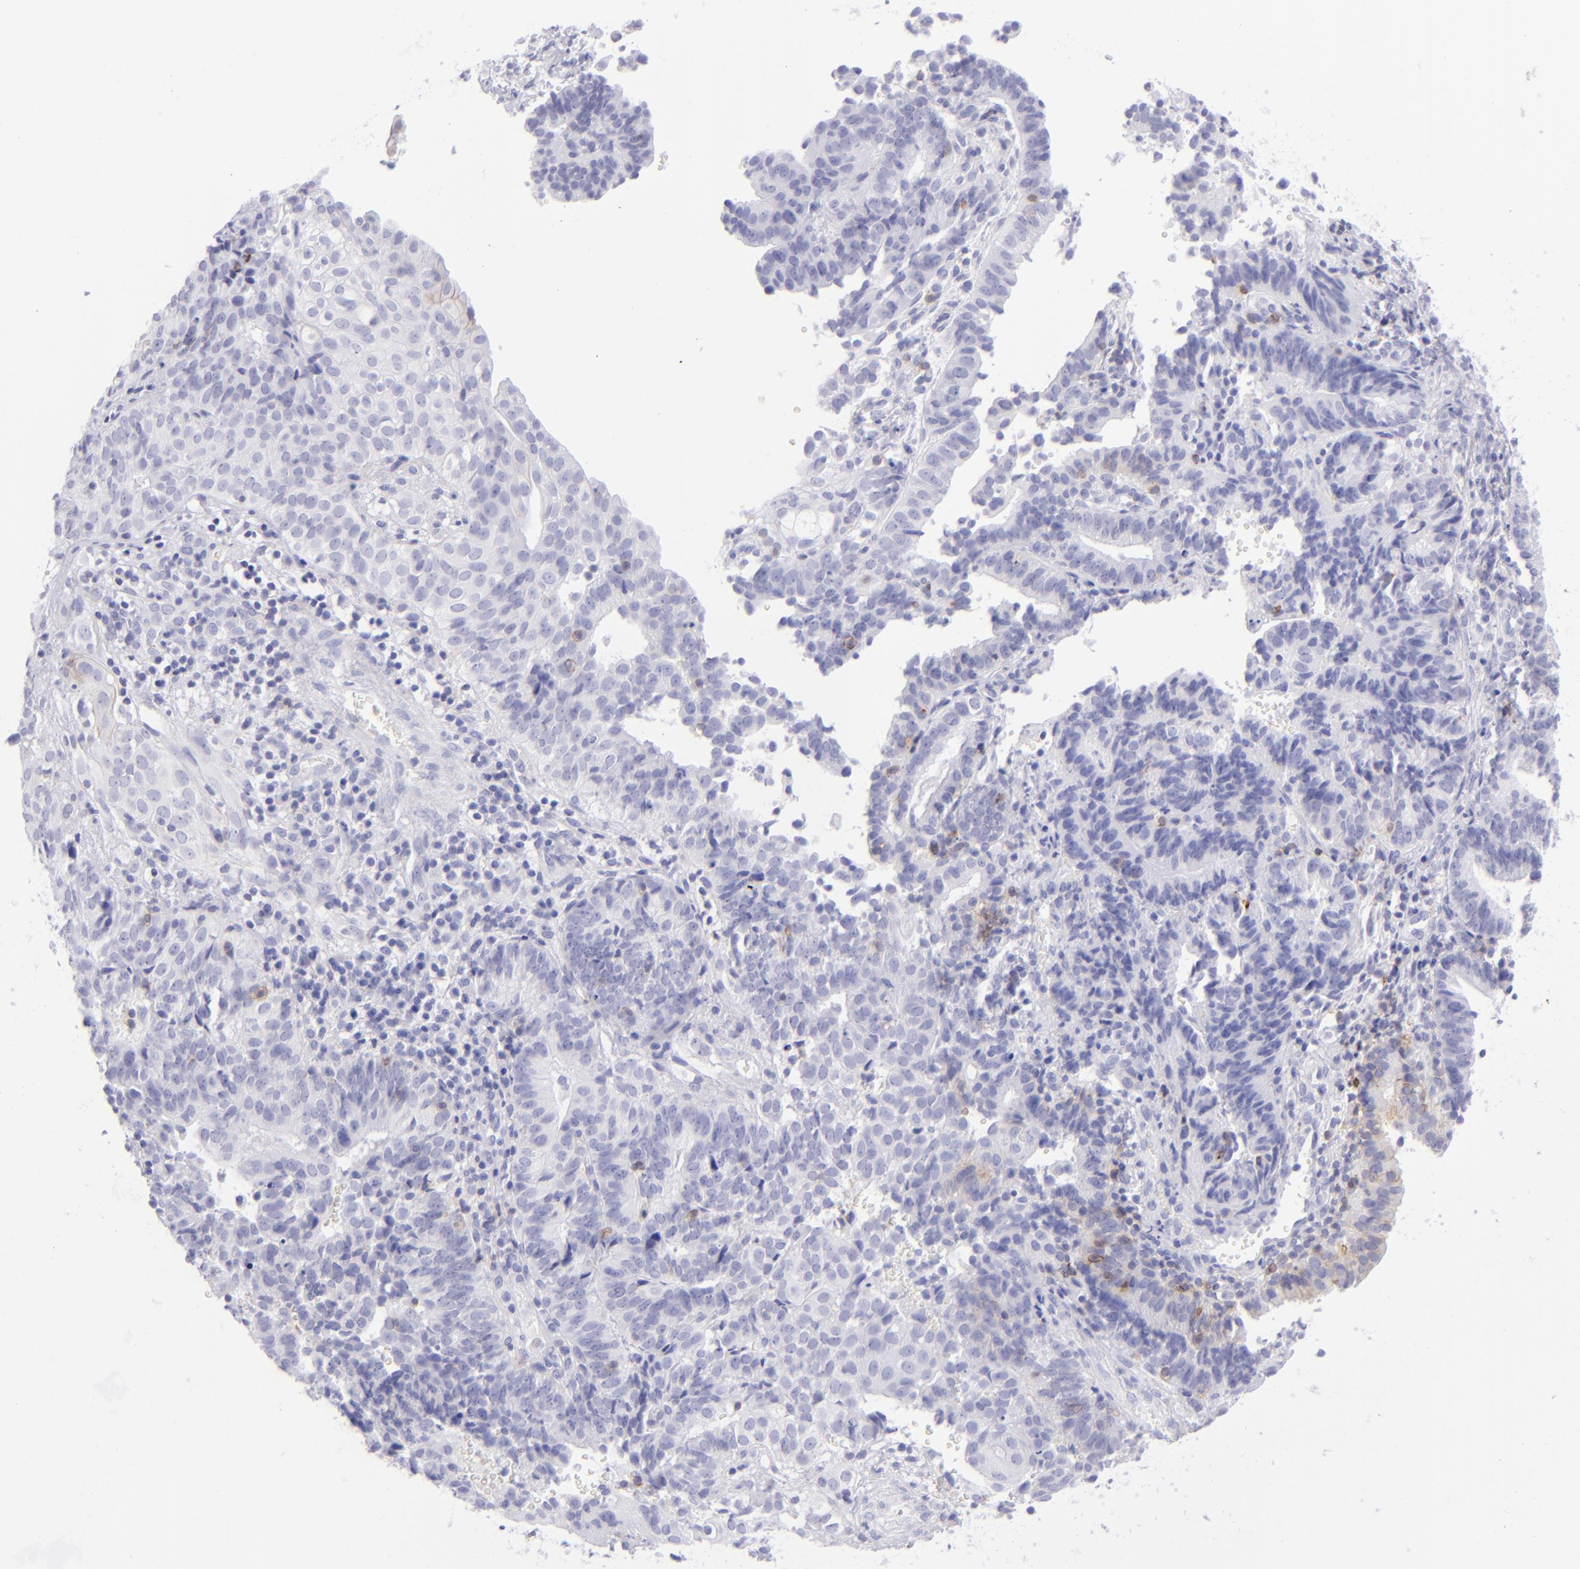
{"staining": {"intensity": "negative", "quantity": "none", "location": "none"}, "tissue": "cervical cancer", "cell_type": "Tumor cells", "image_type": "cancer", "snomed": [{"axis": "morphology", "description": "Adenocarcinoma, NOS"}, {"axis": "topography", "description": "Cervix"}], "caption": "Cervical cancer (adenocarcinoma) stained for a protein using IHC exhibits no staining tumor cells.", "gene": "CD69", "patient": {"sex": "female", "age": 60}}